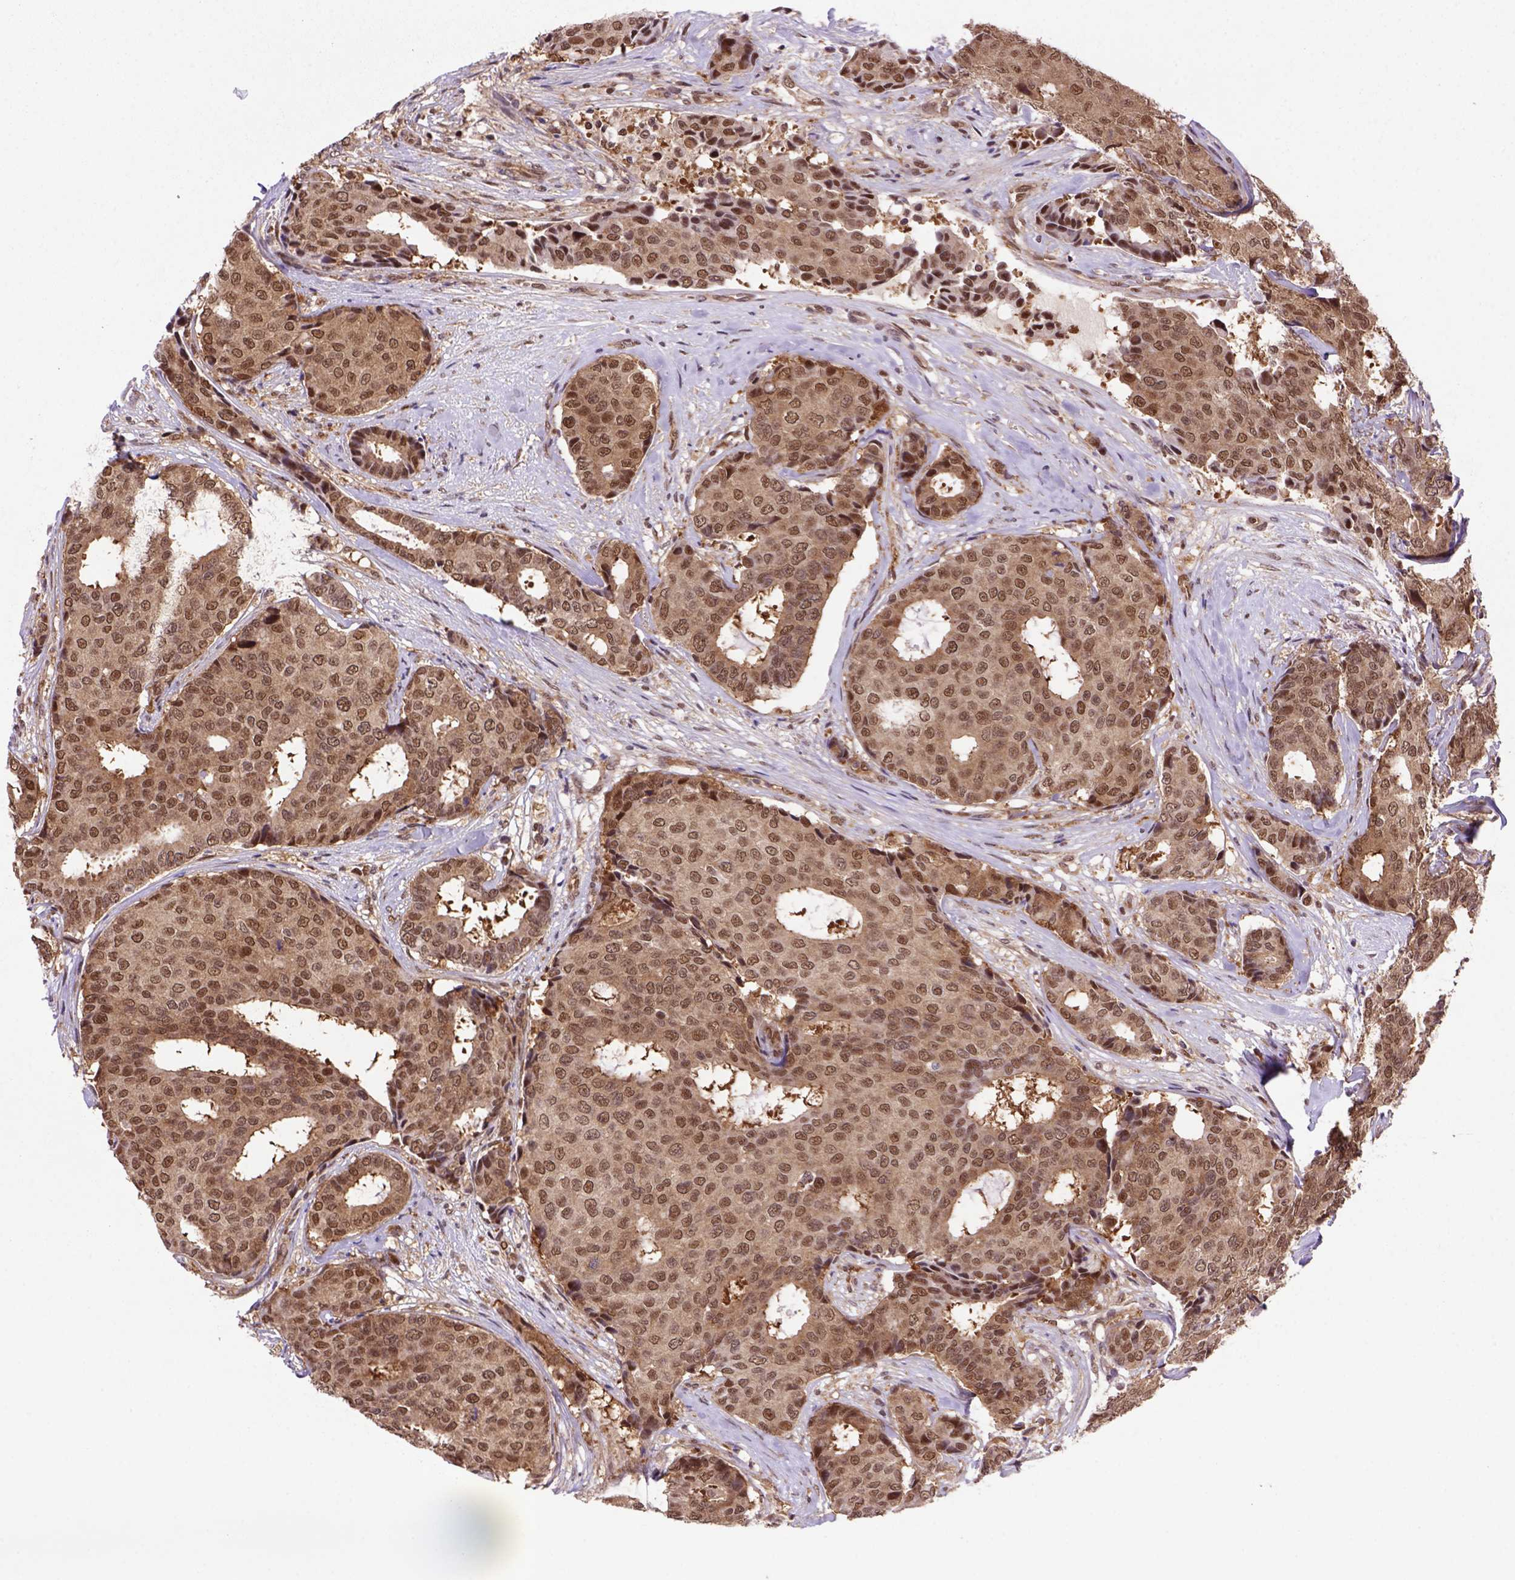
{"staining": {"intensity": "moderate", "quantity": ">75%", "location": "cytoplasmic/membranous,nuclear"}, "tissue": "breast cancer", "cell_type": "Tumor cells", "image_type": "cancer", "snomed": [{"axis": "morphology", "description": "Duct carcinoma"}, {"axis": "topography", "description": "Breast"}], "caption": "This image exhibits breast cancer (invasive ductal carcinoma) stained with IHC to label a protein in brown. The cytoplasmic/membranous and nuclear of tumor cells show moderate positivity for the protein. Nuclei are counter-stained blue.", "gene": "PSMC2", "patient": {"sex": "female", "age": 75}}